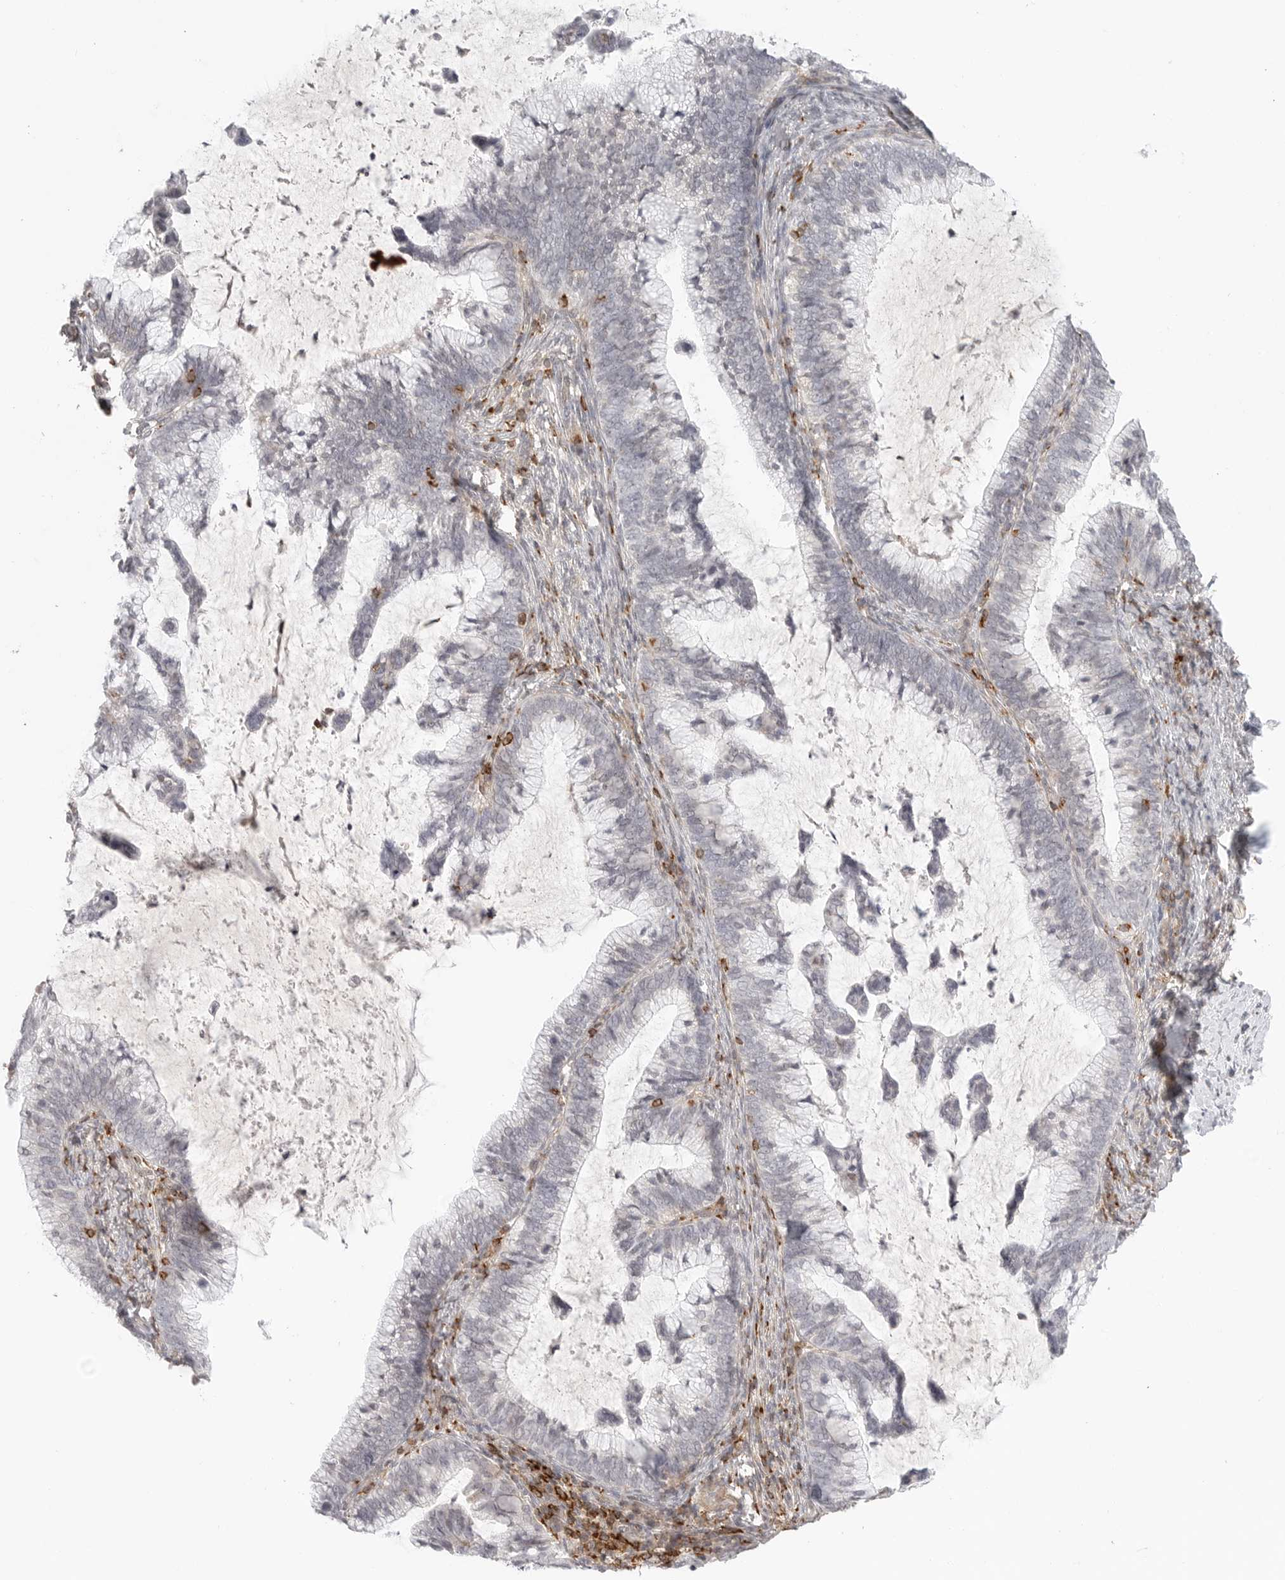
{"staining": {"intensity": "negative", "quantity": "none", "location": "none"}, "tissue": "cervical cancer", "cell_type": "Tumor cells", "image_type": "cancer", "snomed": [{"axis": "morphology", "description": "Adenocarcinoma, NOS"}, {"axis": "topography", "description": "Cervix"}], "caption": "Immunohistochemistry of human cervical adenocarcinoma shows no staining in tumor cells. The staining is performed using DAB brown chromogen with nuclei counter-stained in using hematoxylin.", "gene": "SH3KBP1", "patient": {"sex": "female", "age": 36}}